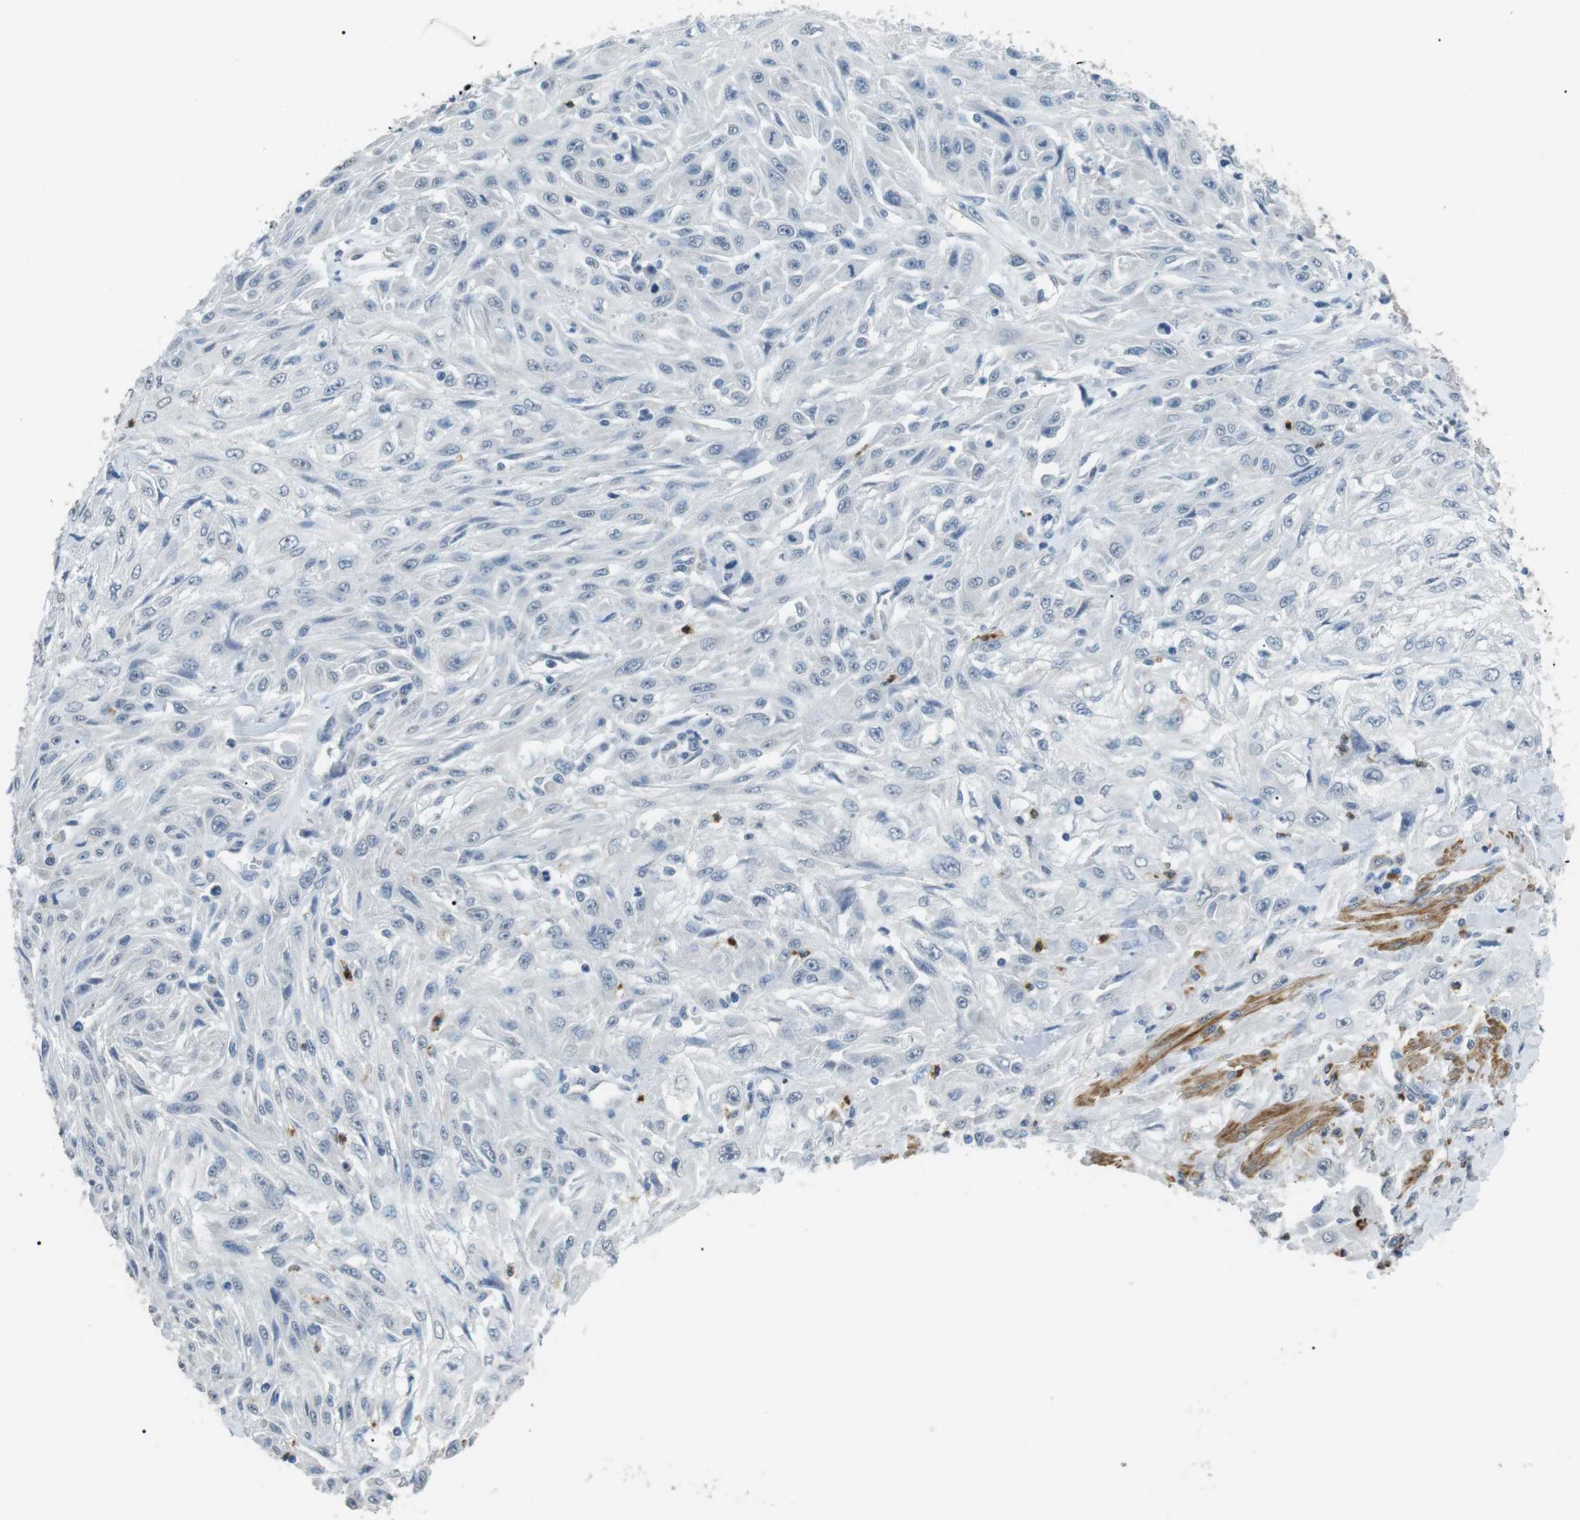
{"staining": {"intensity": "negative", "quantity": "none", "location": "none"}, "tissue": "skin cancer", "cell_type": "Tumor cells", "image_type": "cancer", "snomed": [{"axis": "morphology", "description": "Squamous cell carcinoma, NOS"}, {"axis": "topography", "description": "Skin"}], "caption": "IHC histopathology image of neoplastic tissue: human skin cancer stained with DAB displays no significant protein staining in tumor cells.", "gene": "GZMM", "patient": {"sex": "male", "age": 75}}